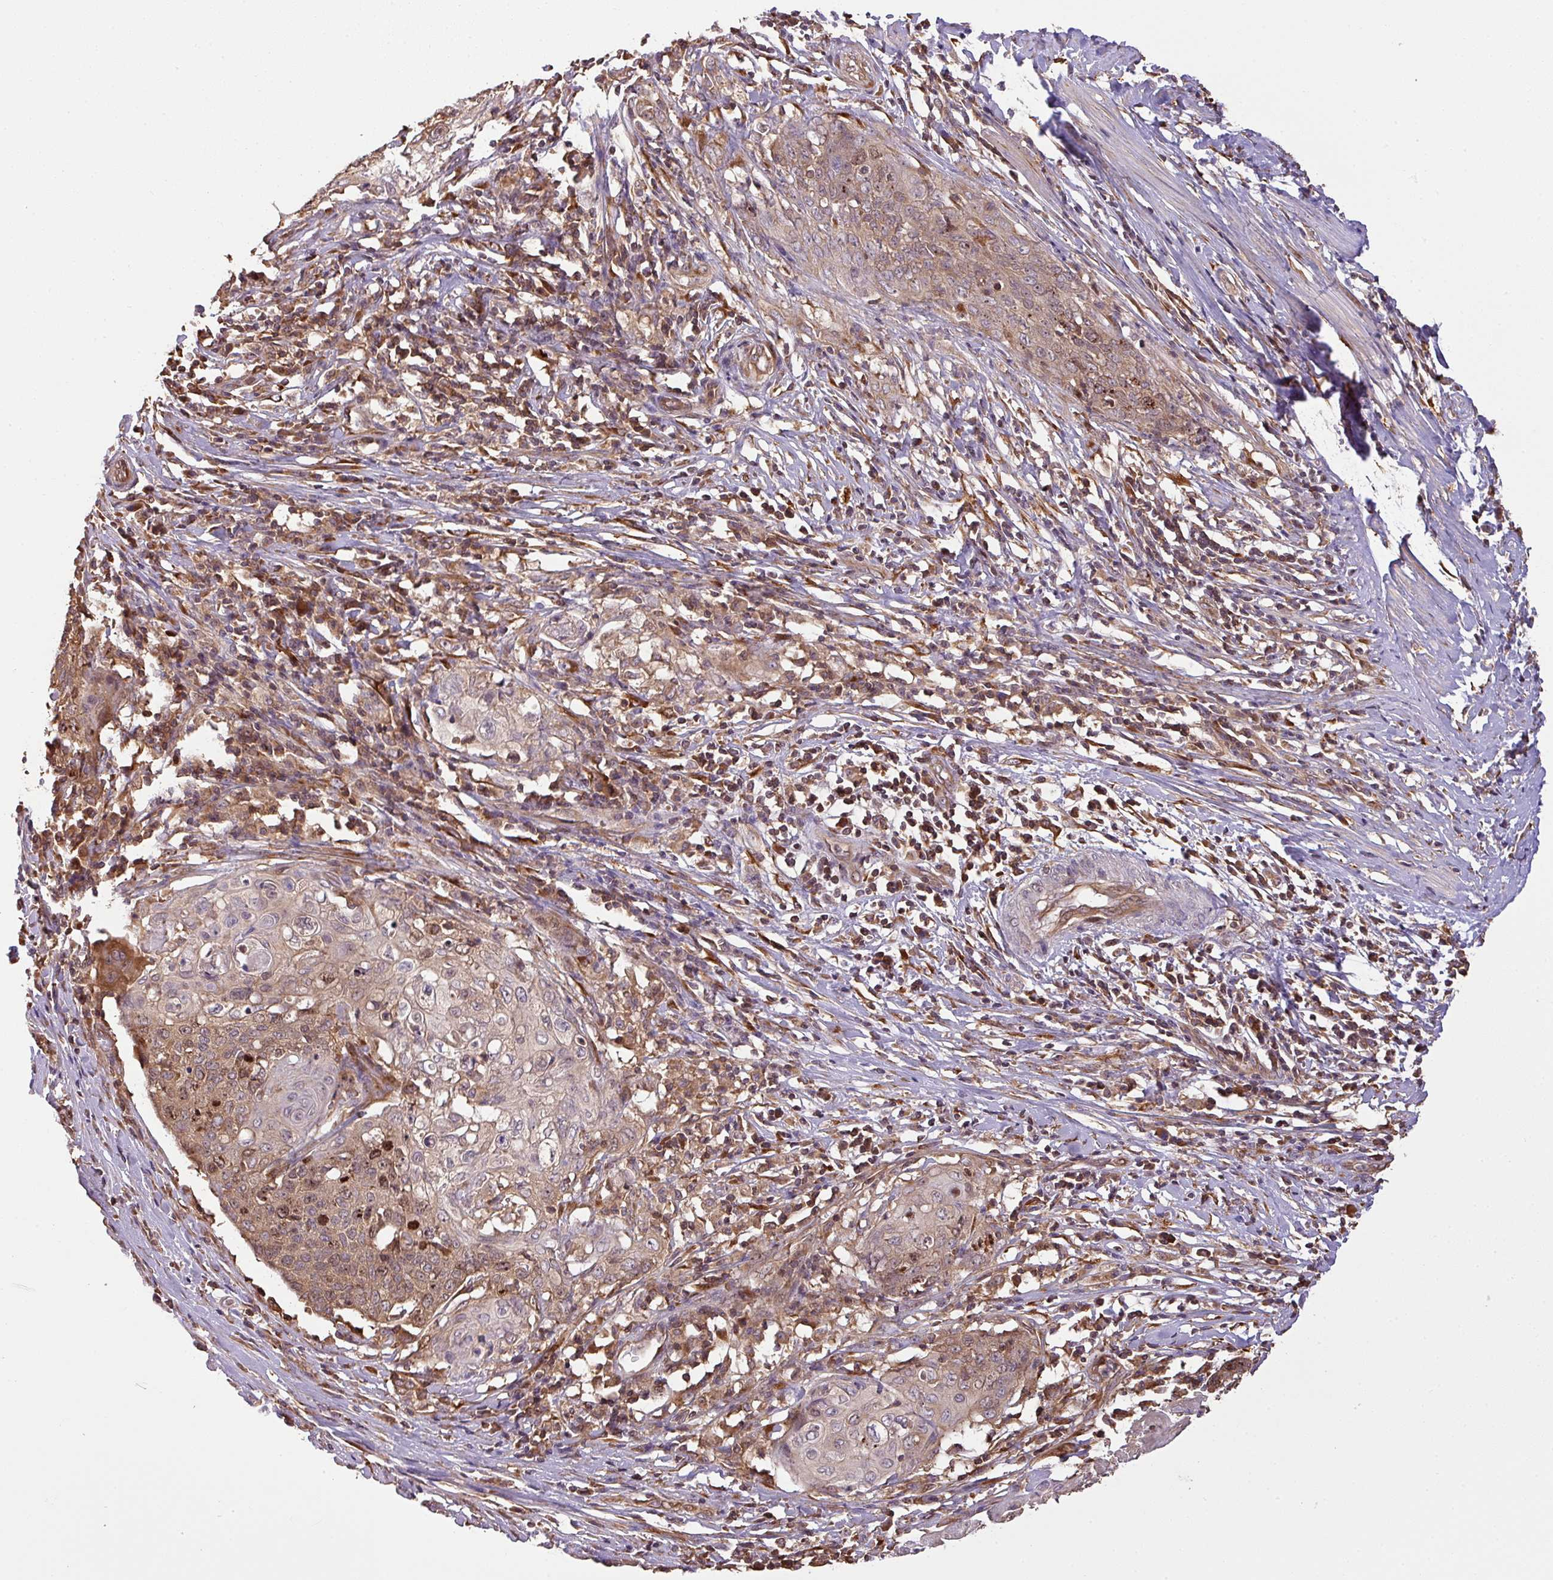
{"staining": {"intensity": "moderate", "quantity": ">75%", "location": "cytoplasmic/membranous,nuclear"}, "tissue": "cervical cancer", "cell_type": "Tumor cells", "image_type": "cancer", "snomed": [{"axis": "morphology", "description": "Squamous cell carcinoma, NOS"}, {"axis": "topography", "description": "Cervix"}], "caption": "A brown stain highlights moderate cytoplasmic/membranous and nuclear staining of a protein in cervical cancer tumor cells. (brown staining indicates protein expression, while blue staining denotes nuclei).", "gene": "VENTX", "patient": {"sex": "female", "age": 39}}